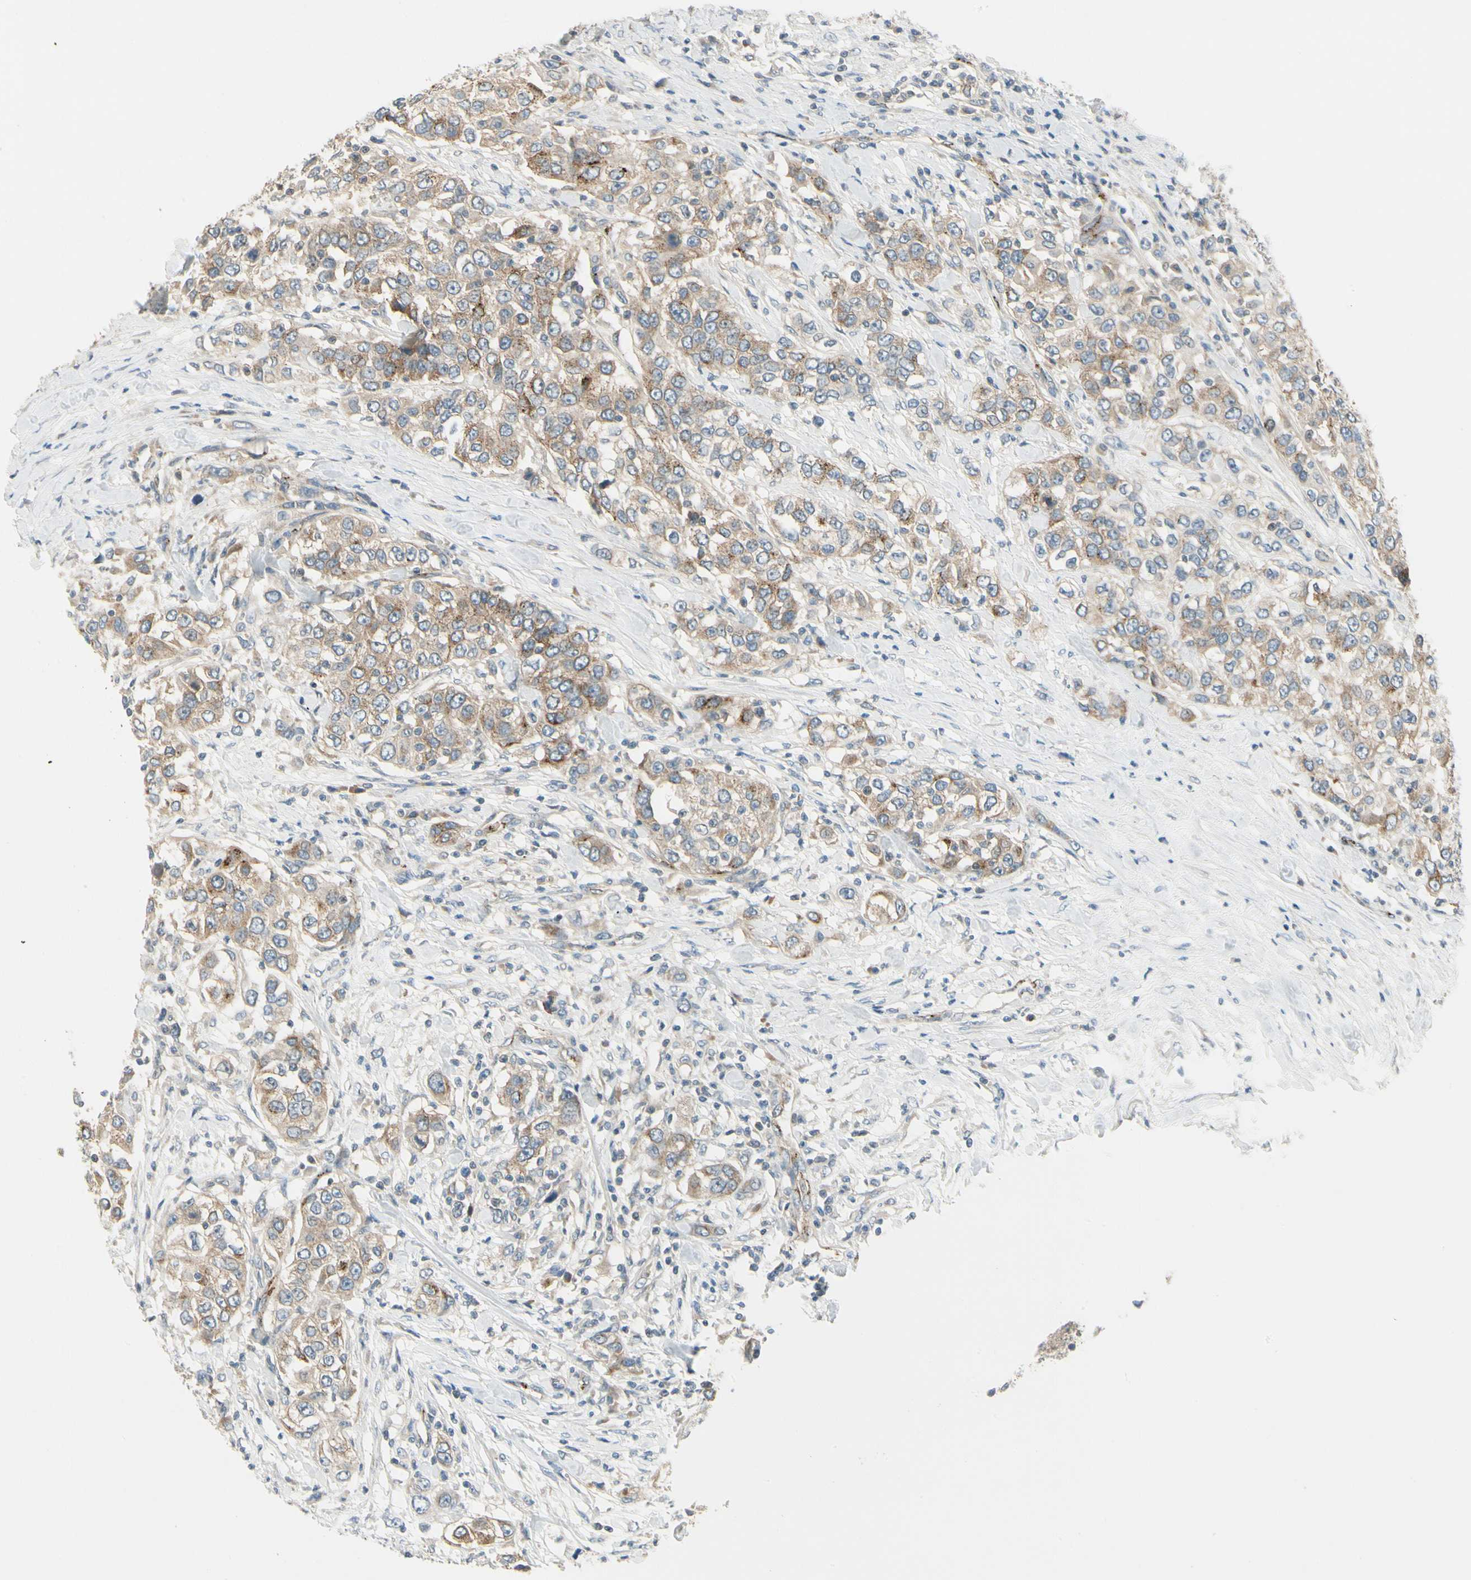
{"staining": {"intensity": "moderate", "quantity": "25%-75%", "location": "cytoplasmic/membranous"}, "tissue": "urothelial cancer", "cell_type": "Tumor cells", "image_type": "cancer", "snomed": [{"axis": "morphology", "description": "Urothelial carcinoma, High grade"}, {"axis": "topography", "description": "Urinary bladder"}], "caption": "Urothelial cancer stained for a protein (brown) displays moderate cytoplasmic/membranous positive positivity in approximately 25%-75% of tumor cells.", "gene": "MANSC1", "patient": {"sex": "female", "age": 80}}